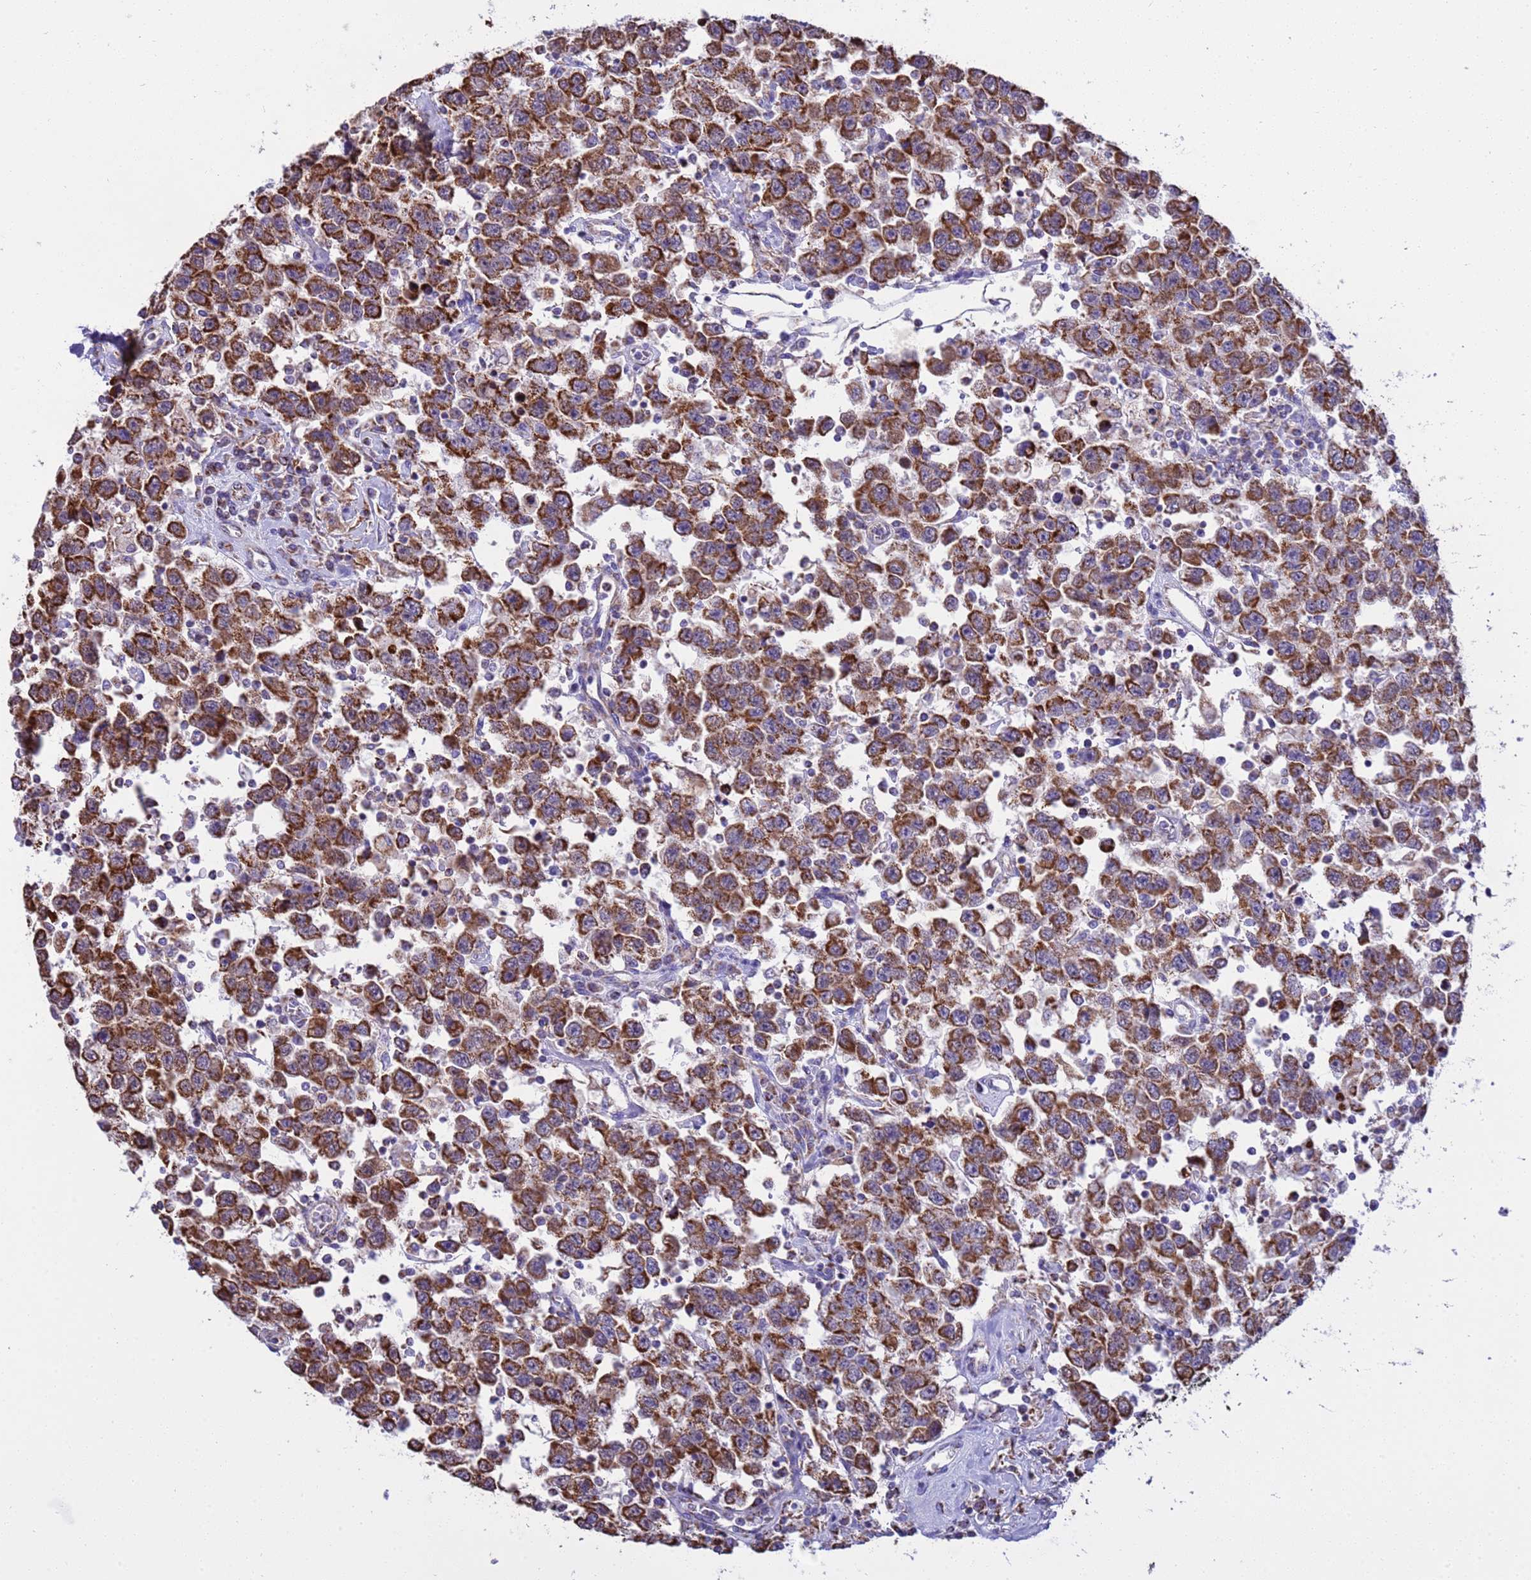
{"staining": {"intensity": "strong", "quantity": ">75%", "location": "cytoplasmic/membranous"}, "tissue": "testis cancer", "cell_type": "Tumor cells", "image_type": "cancer", "snomed": [{"axis": "morphology", "description": "Seminoma, NOS"}, {"axis": "topography", "description": "Testis"}], "caption": "Testis cancer (seminoma) stained for a protein (brown) demonstrates strong cytoplasmic/membranous positive positivity in approximately >75% of tumor cells.", "gene": "RNF165", "patient": {"sex": "male", "age": 41}}